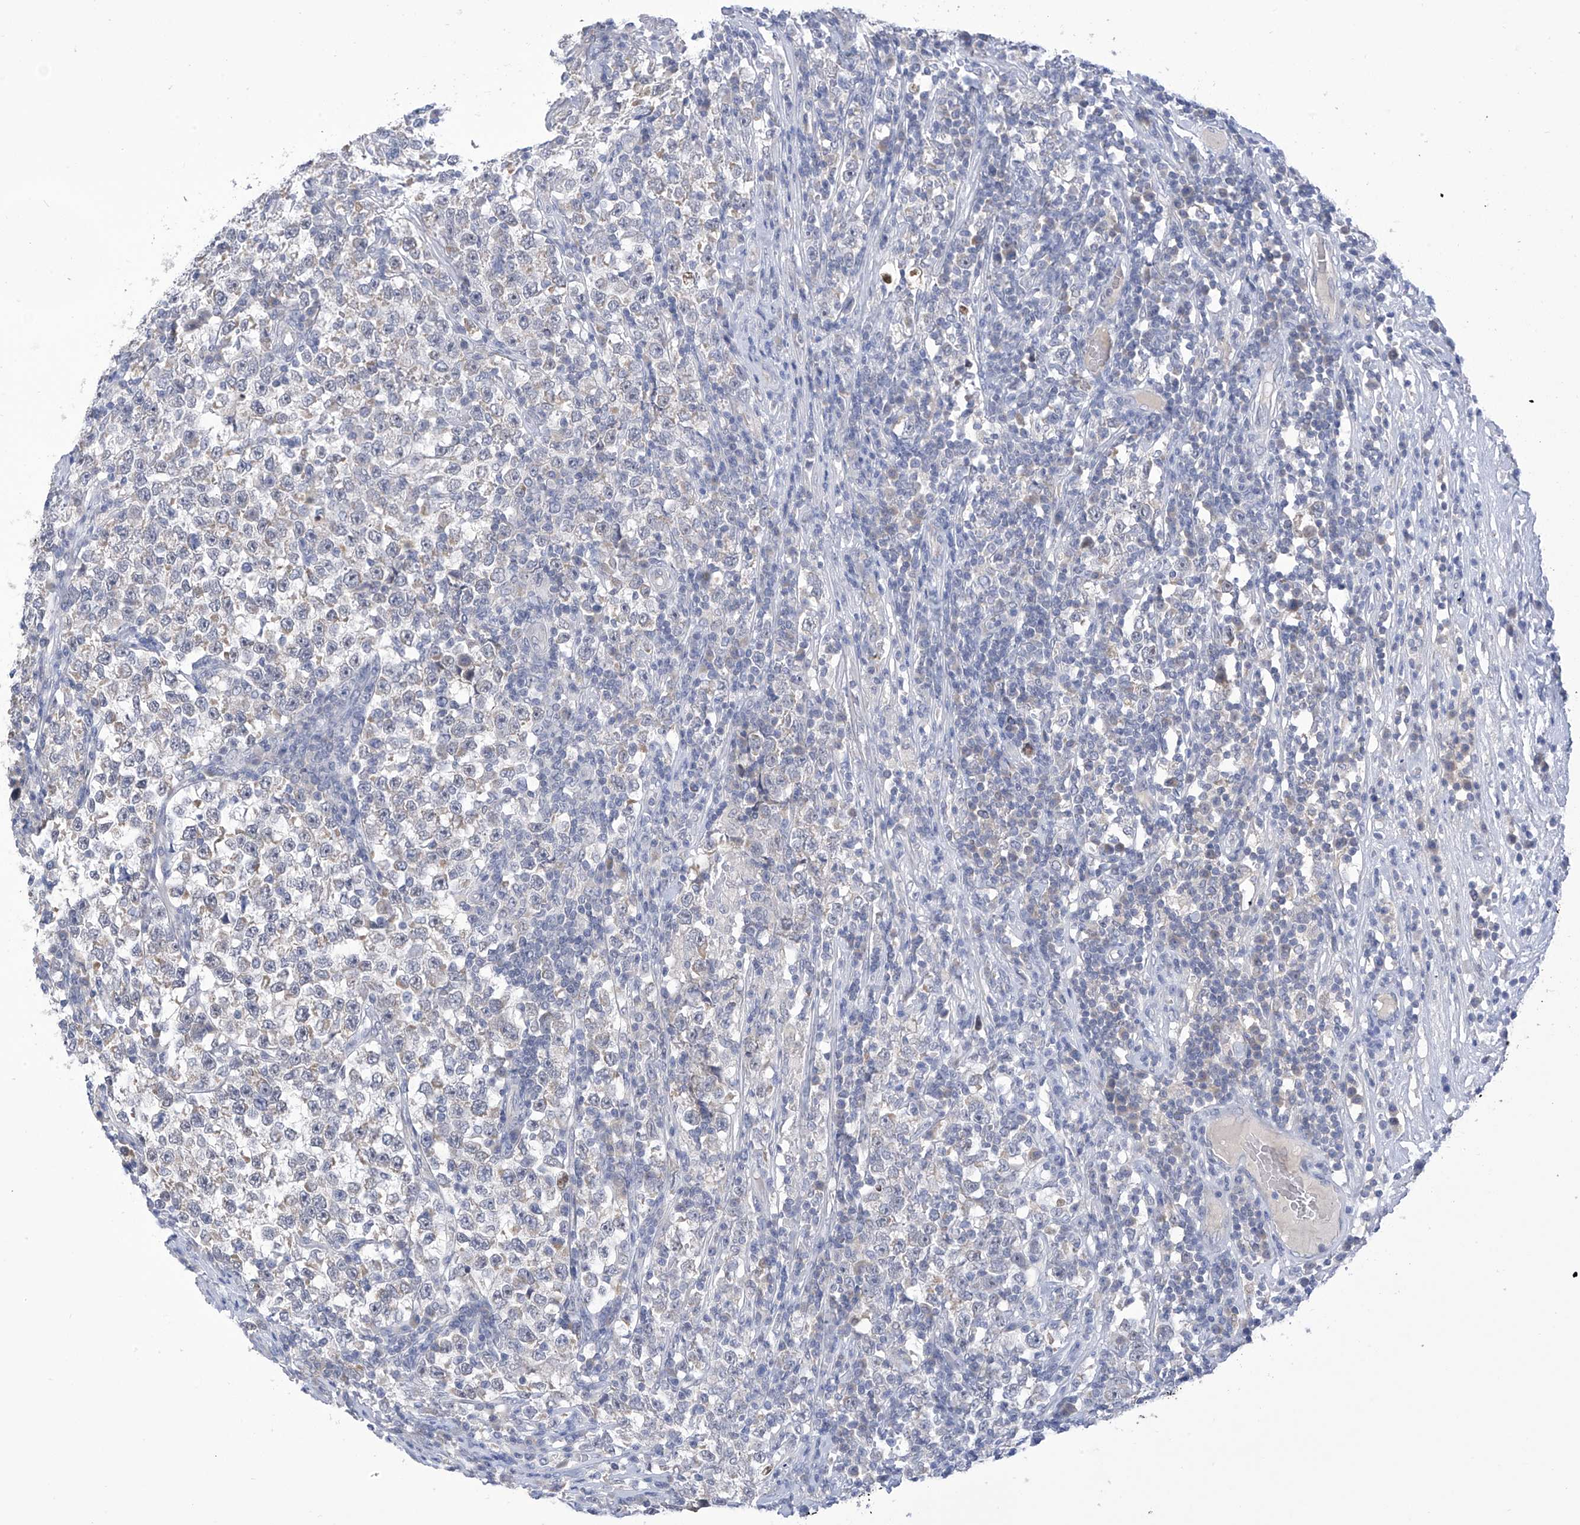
{"staining": {"intensity": "weak", "quantity": "<25%", "location": "cytoplasmic/membranous"}, "tissue": "testis cancer", "cell_type": "Tumor cells", "image_type": "cancer", "snomed": [{"axis": "morphology", "description": "Normal tissue, NOS"}, {"axis": "morphology", "description": "Seminoma, NOS"}, {"axis": "topography", "description": "Testis"}], "caption": "The micrograph demonstrates no staining of tumor cells in testis cancer. (DAB IHC, high magnification).", "gene": "IBA57", "patient": {"sex": "male", "age": 43}}